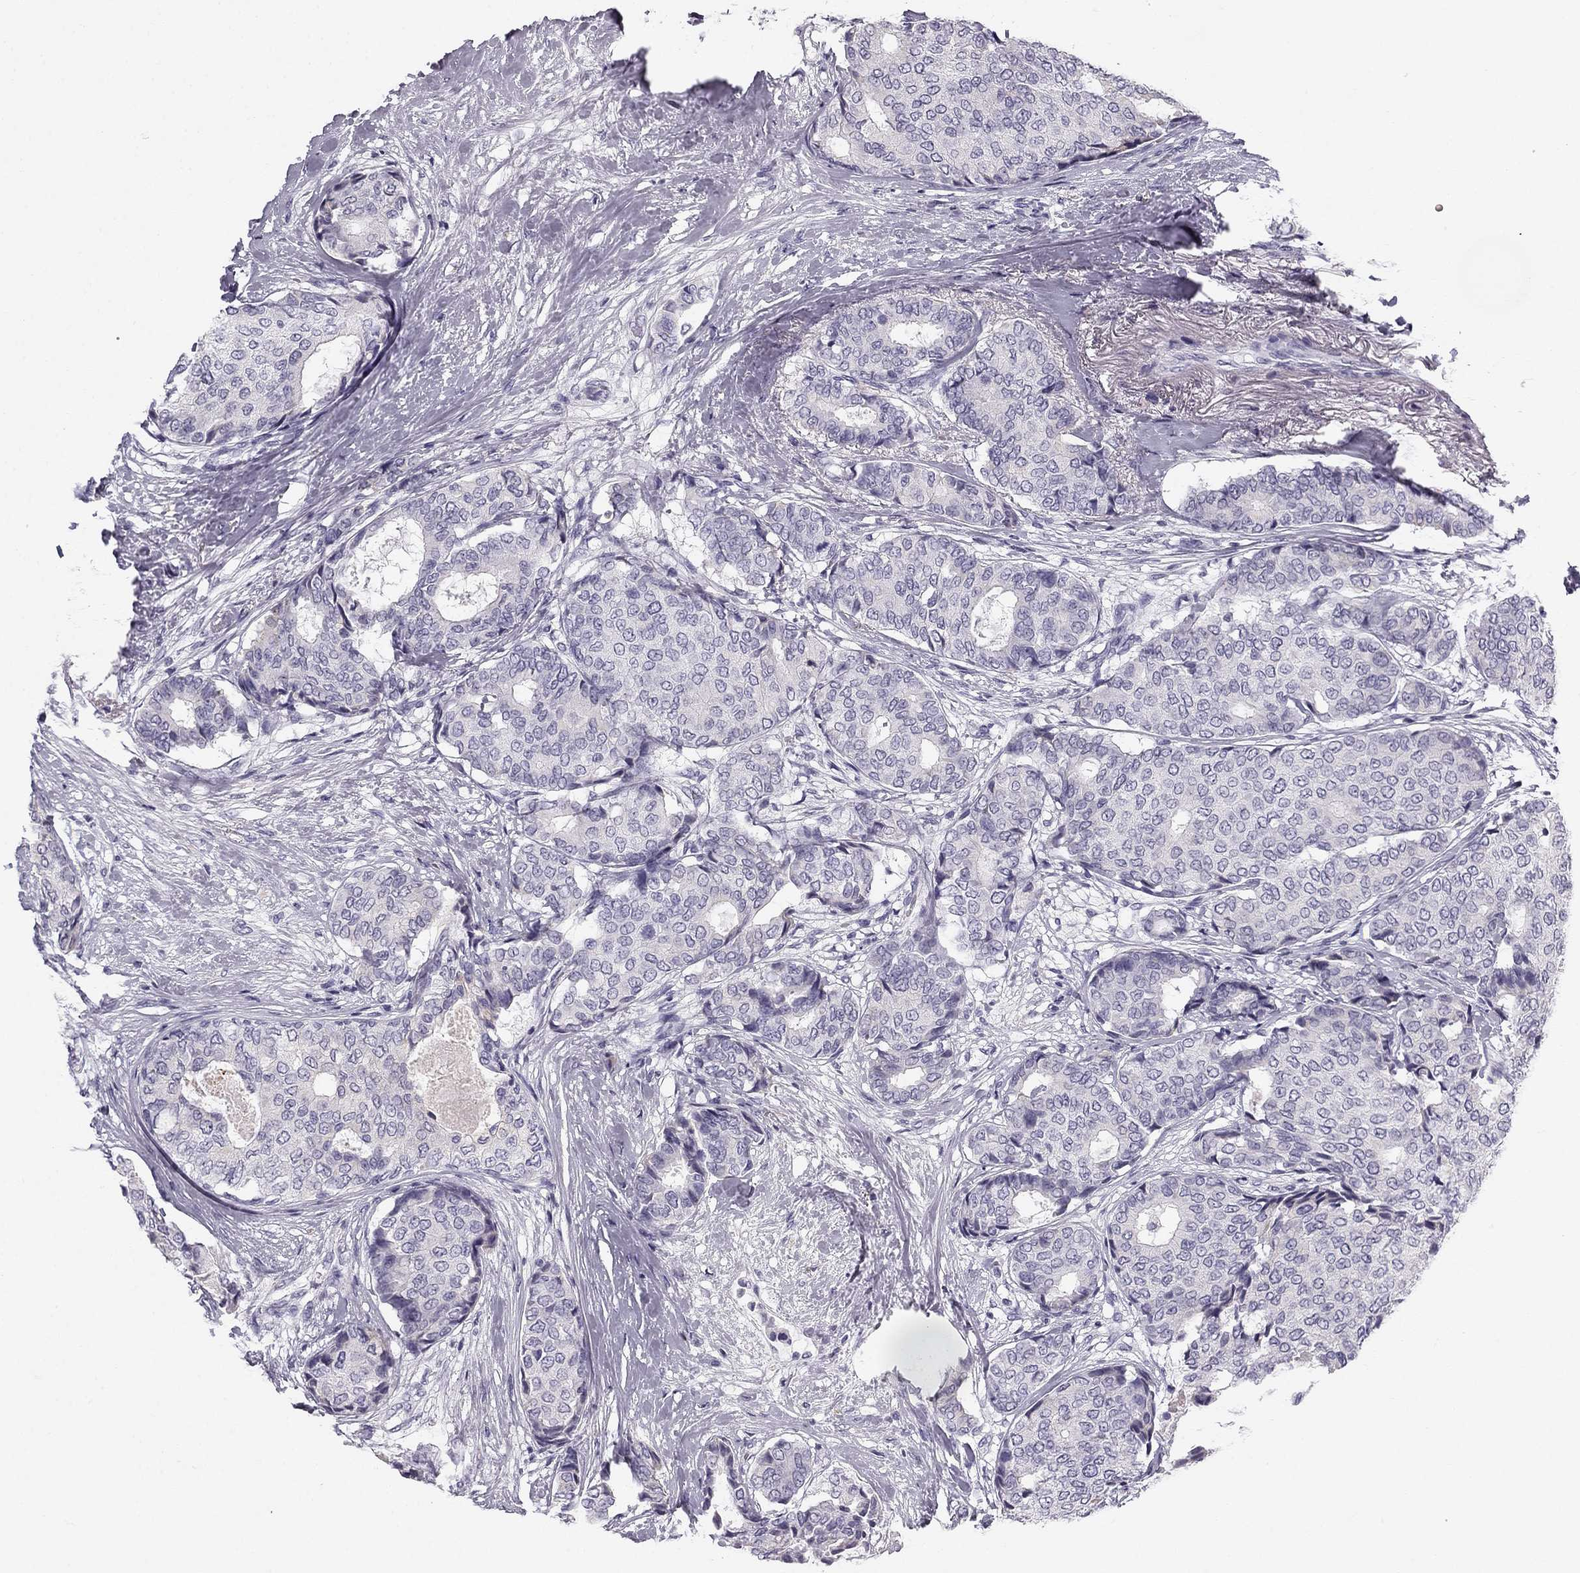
{"staining": {"intensity": "negative", "quantity": "none", "location": "none"}, "tissue": "breast cancer", "cell_type": "Tumor cells", "image_type": "cancer", "snomed": [{"axis": "morphology", "description": "Duct carcinoma"}, {"axis": "topography", "description": "Breast"}], "caption": "Immunohistochemistry (IHC) photomicrograph of human breast cancer (invasive ductal carcinoma) stained for a protein (brown), which demonstrates no staining in tumor cells.", "gene": "MC5R", "patient": {"sex": "female", "age": 75}}